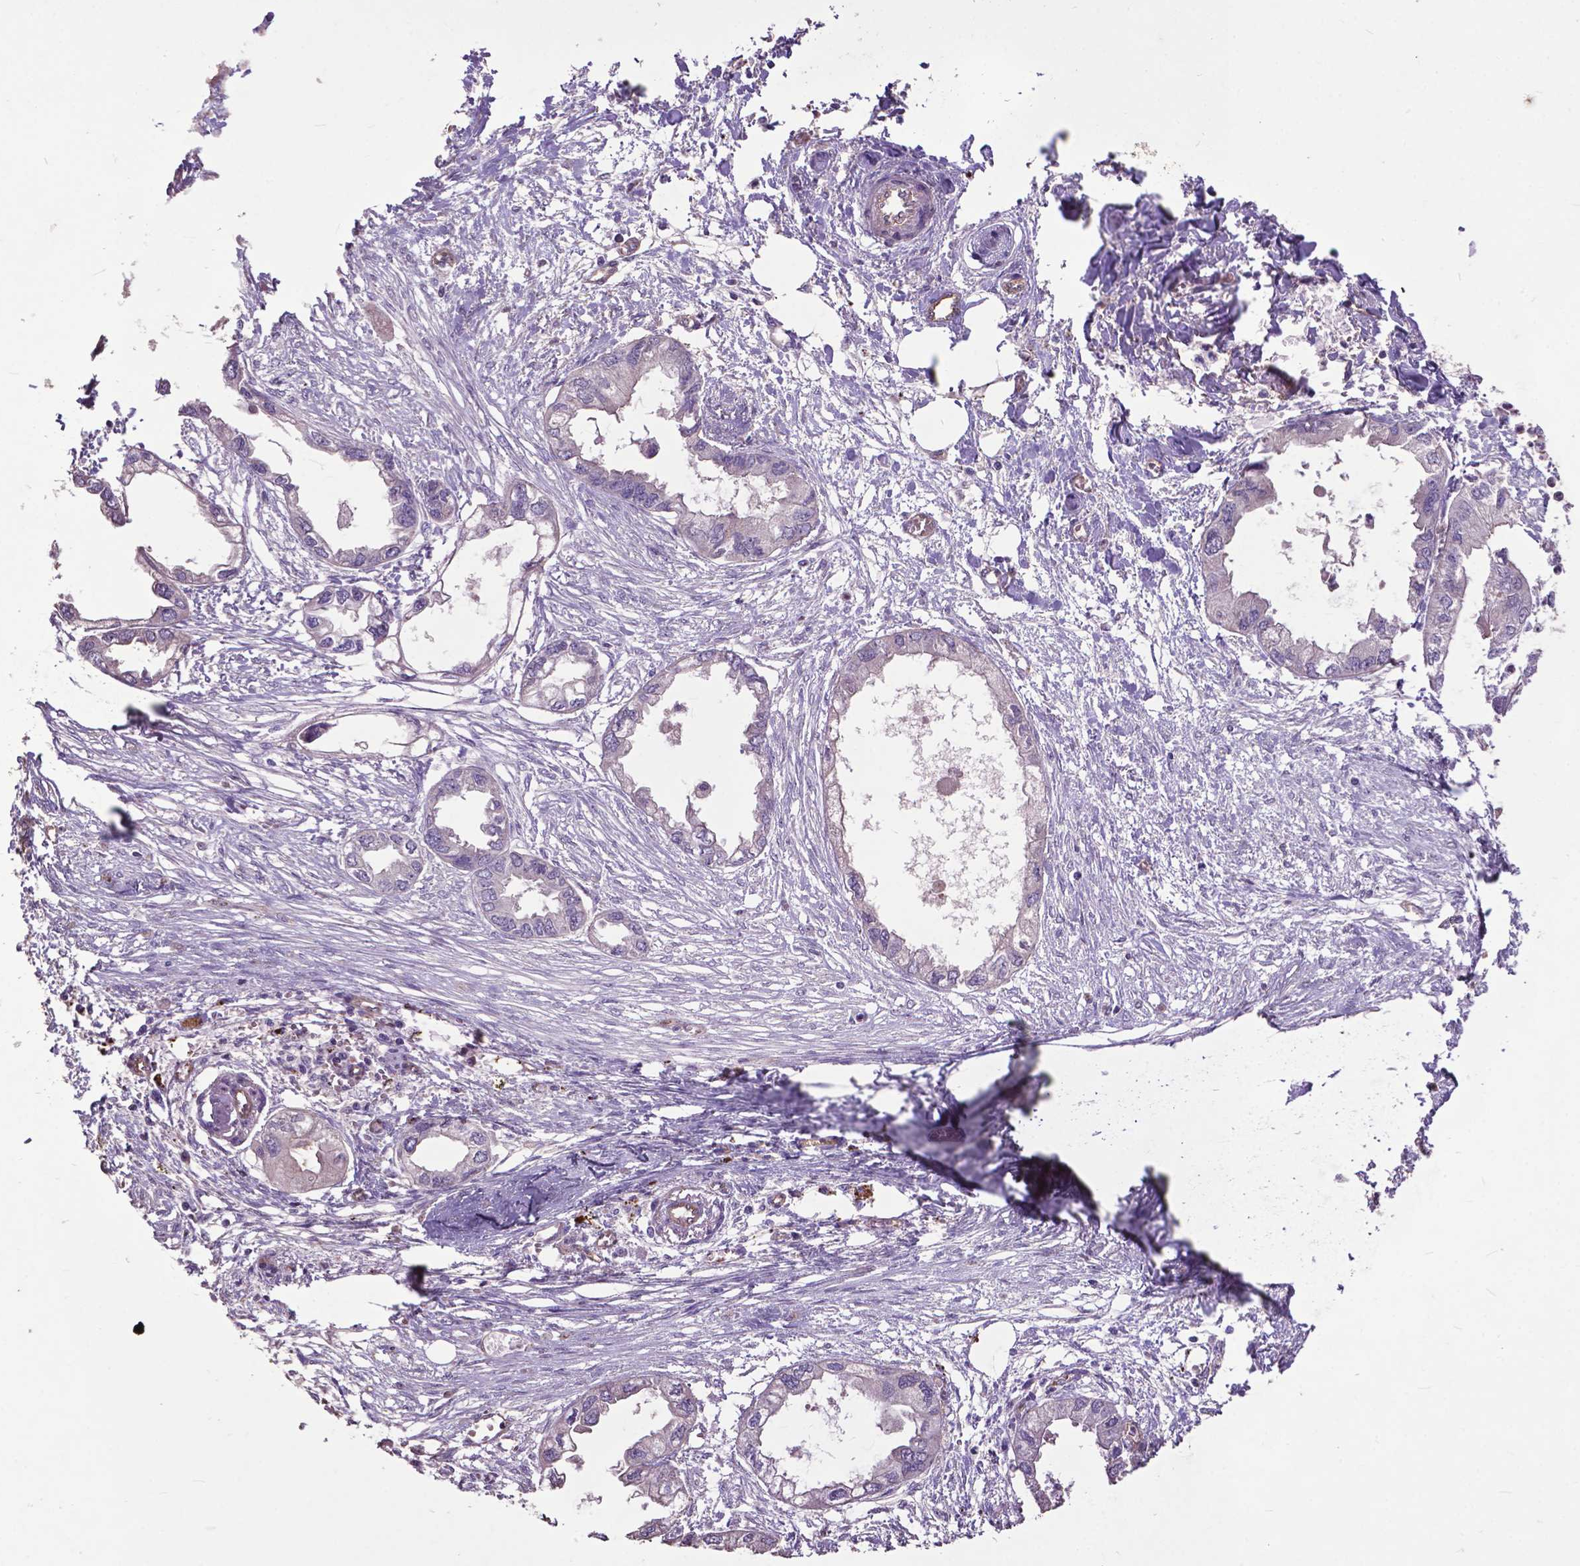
{"staining": {"intensity": "negative", "quantity": "none", "location": "none"}, "tissue": "endometrial cancer", "cell_type": "Tumor cells", "image_type": "cancer", "snomed": [{"axis": "morphology", "description": "Adenocarcinoma, NOS"}, {"axis": "morphology", "description": "Adenocarcinoma, metastatic, NOS"}, {"axis": "topography", "description": "Adipose tissue"}, {"axis": "topography", "description": "Endometrium"}], "caption": "This is an immunohistochemistry (IHC) histopathology image of human endometrial metastatic adenocarcinoma. There is no staining in tumor cells.", "gene": "PDLIM1", "patient": {"sex": "female", "age": 67}}